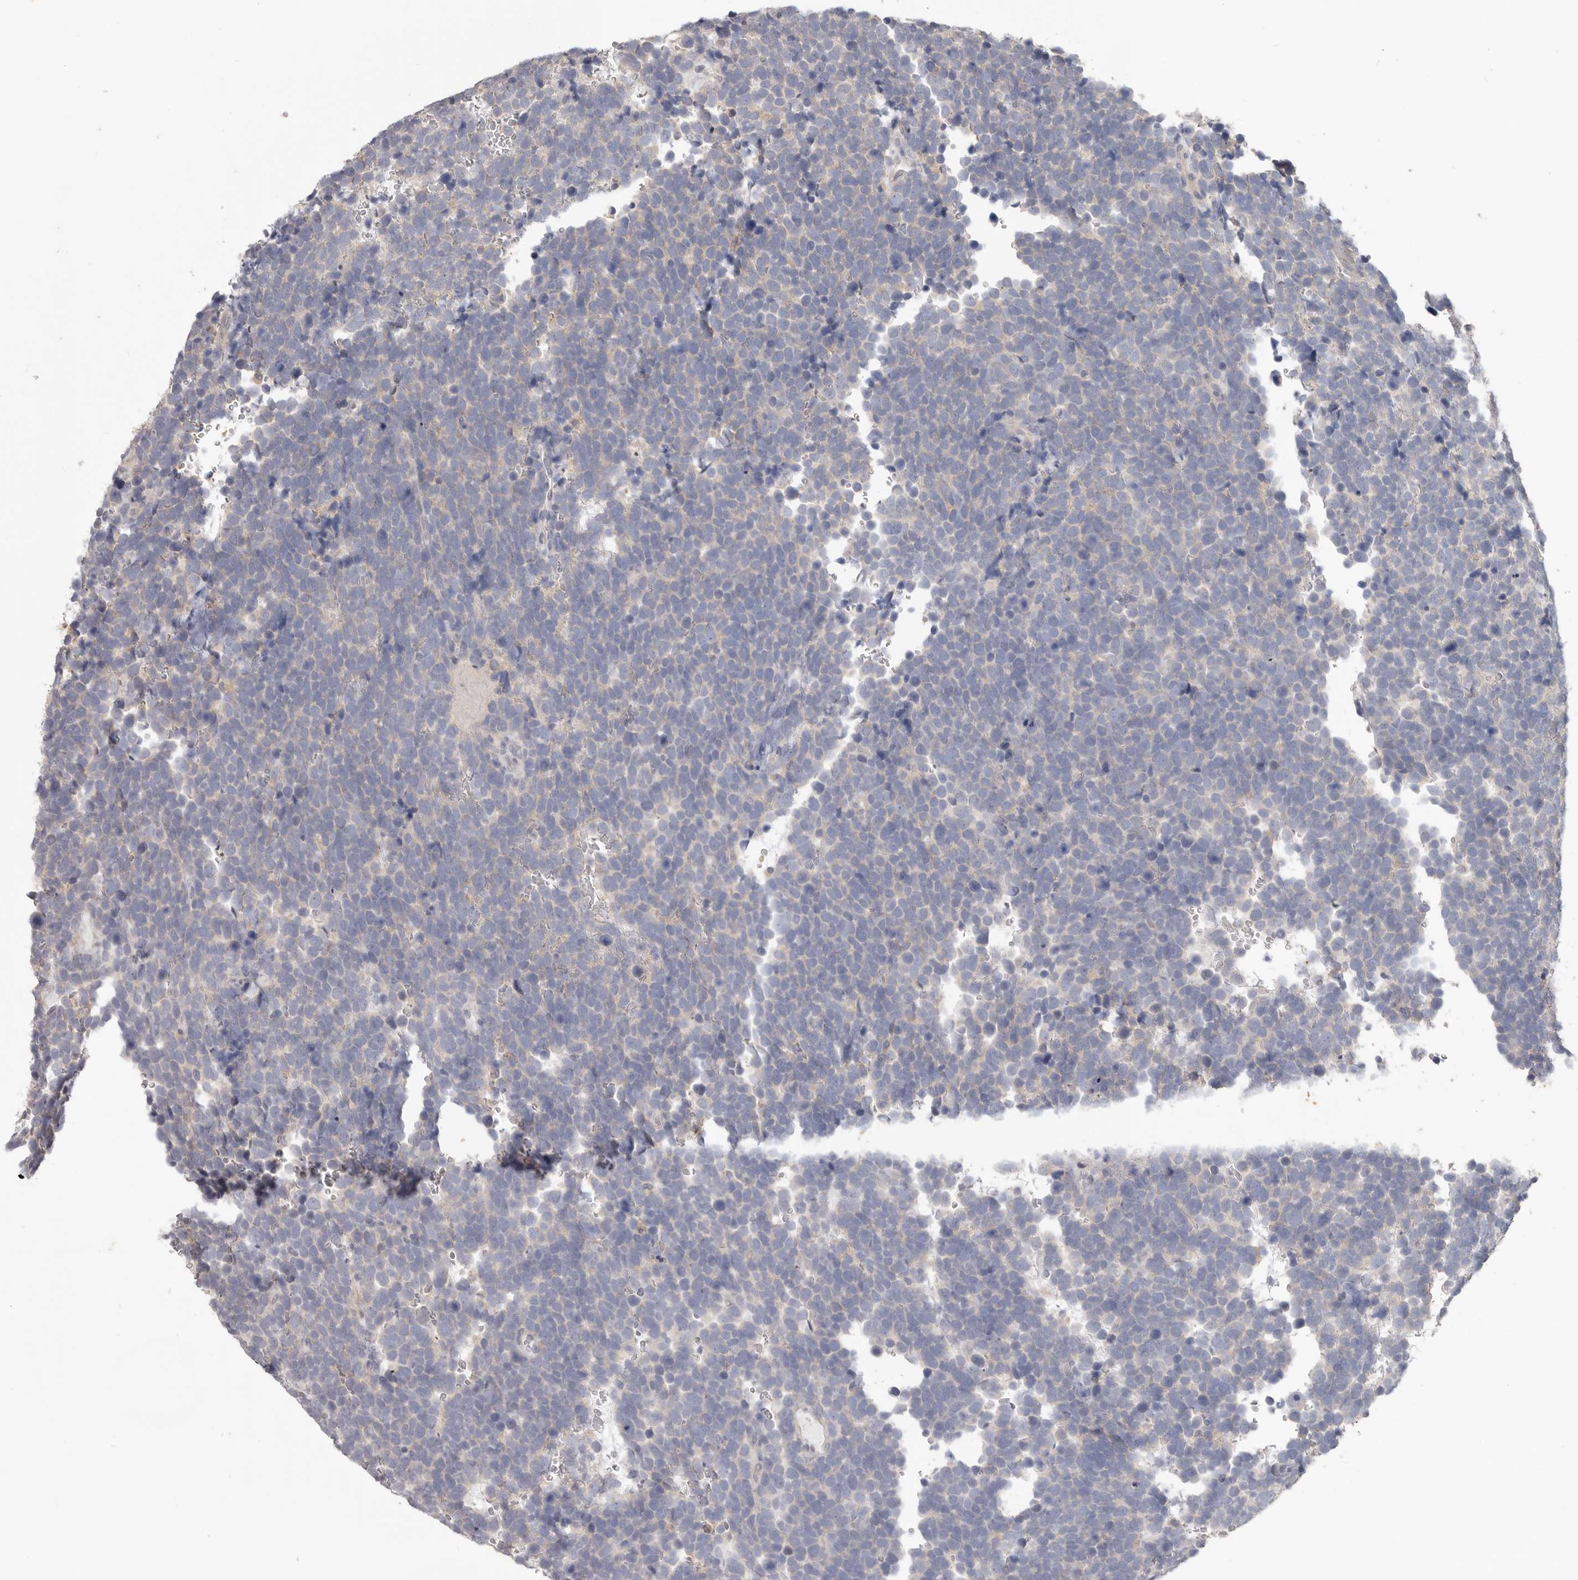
{"staining": {"intensity": "negative", "quantity": "none", "location": "none"}, "tissue": "urothelial cancer", "cell_type": "Tumor cells", "image_type": "cancer", "snomed": [{"axis": "morphology", "description": "Urothelial carcinoma, High grade"}, {"axis": "topography", "description": "Urinary bladder"}], "caption": "The image shows no significant expression in tumor cells of urothelial cancer.", "gene": "WDR77", "patient": {"sex": "female", "age": 82}}